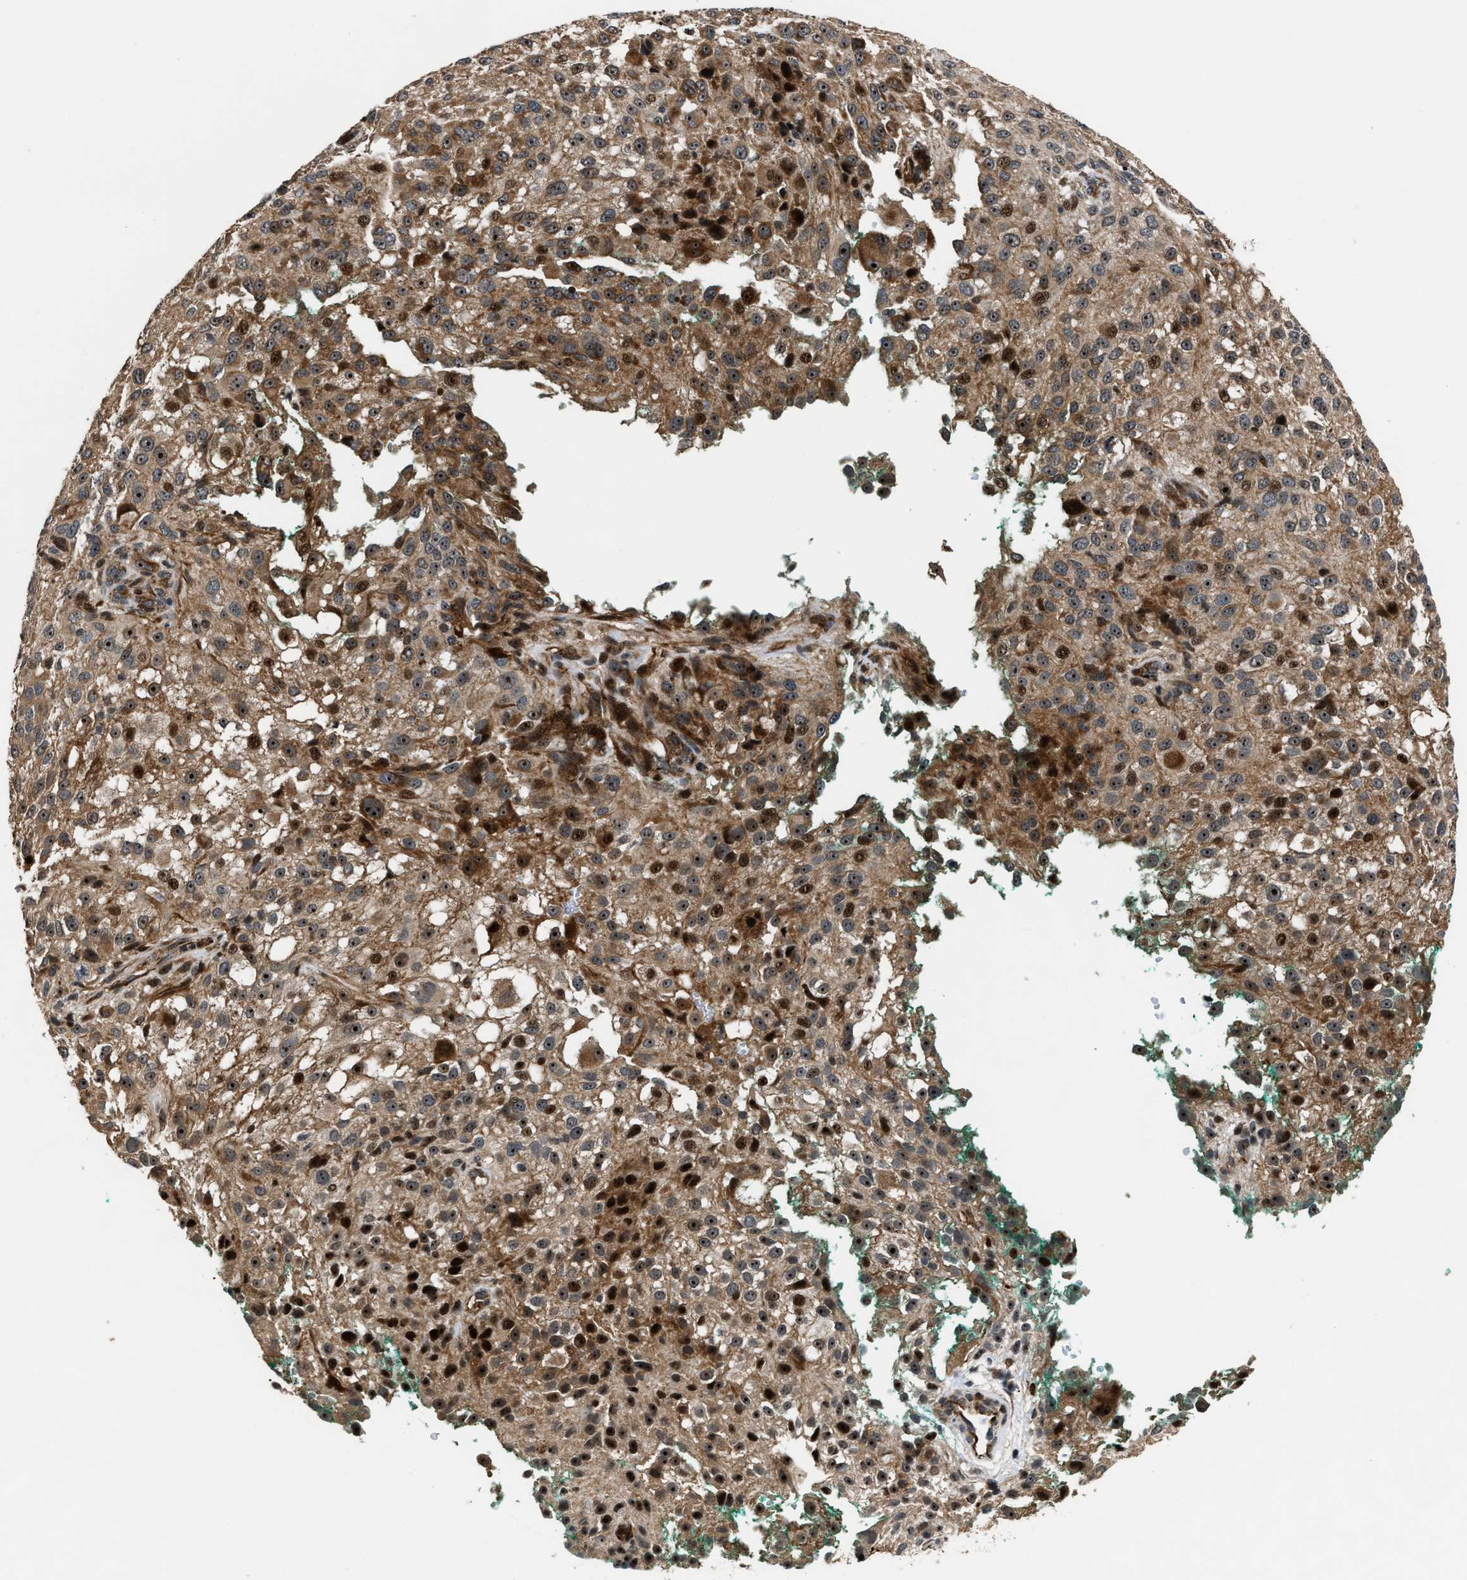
{"staining": {"intensity": "moderate", "quantity": ">75%", "location": "cytoplasmic/membranous,nuclear"}, "tissue": "melanoma", "cell_type": "Tumor cells", "image_type": "cancer", "snomed": [{"axis": "morphology", "description": "Necrosis, NOS"}, {"axis": "morphology", "description": "Malignant melanoma, NOS"}, {"axis": "topography", "description": "Skin"}], "caption": "This image reveals melanoma stained with IHC to label a protein in brown. The cytoplasmic/membranous and nuclear of tumor cells show moderate positivity for the protein. Nuclei are counter-stained blue.", "gene": "ALDH3A2", "patient": {"sex": "female", "age": 87}}